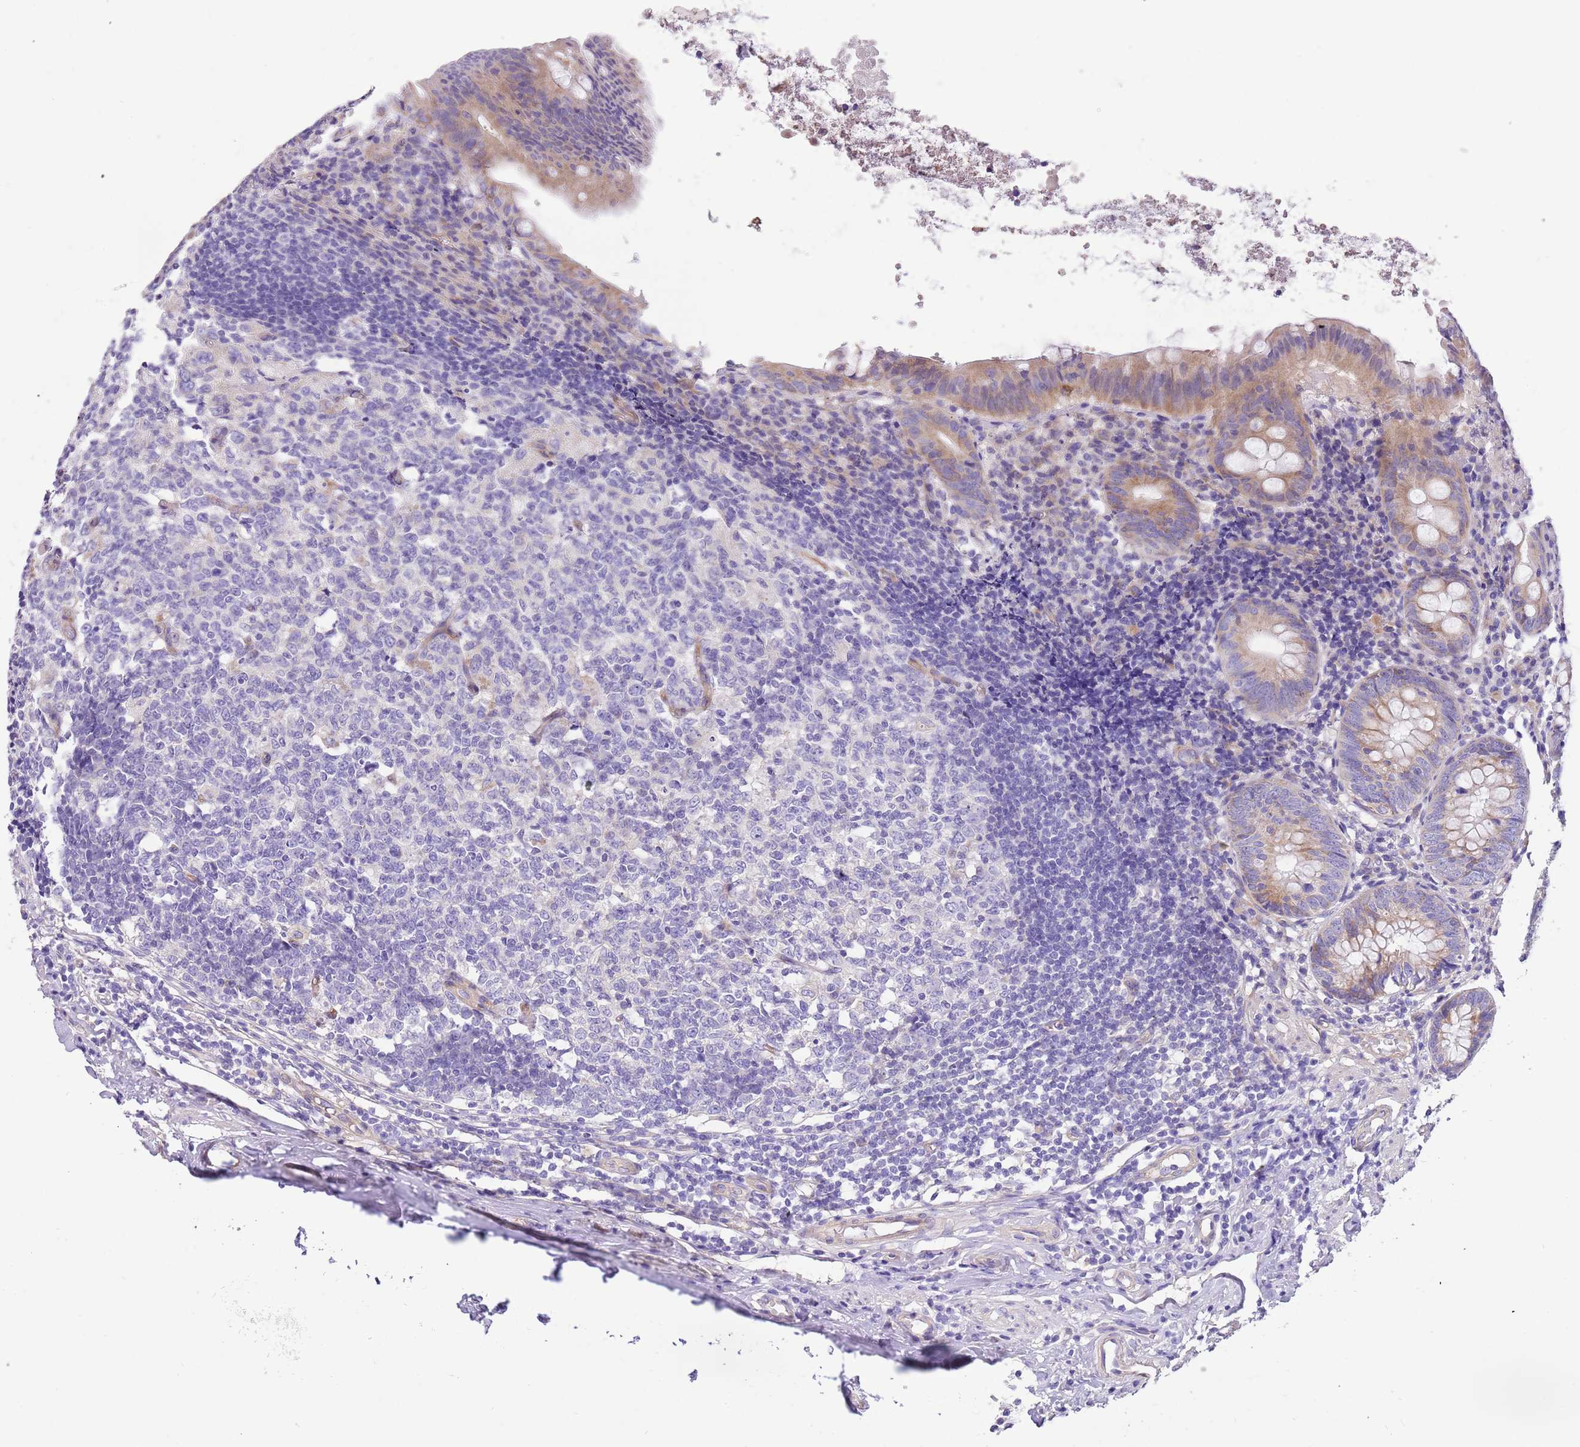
{"staining": {"intensity": "moderate", "quantity": "25%-75%", "location": "cytoplasmic/membranous"}, "tissue": "appendix", "cell_type": "Glandular cells", "image_type": "normal", "snomed": [{"axis": "morphology", "description": "Normal tissue, NOS"}, {"axis": "topography", "description": "Appendix"}], "caption": "IHC photomicrograph of unremarkable human appendix stained for a protein (brown), which displays medium levels of moderate cytoplasmic/membranous expression in about 25%-75% of glandular cells.", "gene": "SERINC3", "patient": {"sex": "female", "age": 54}}